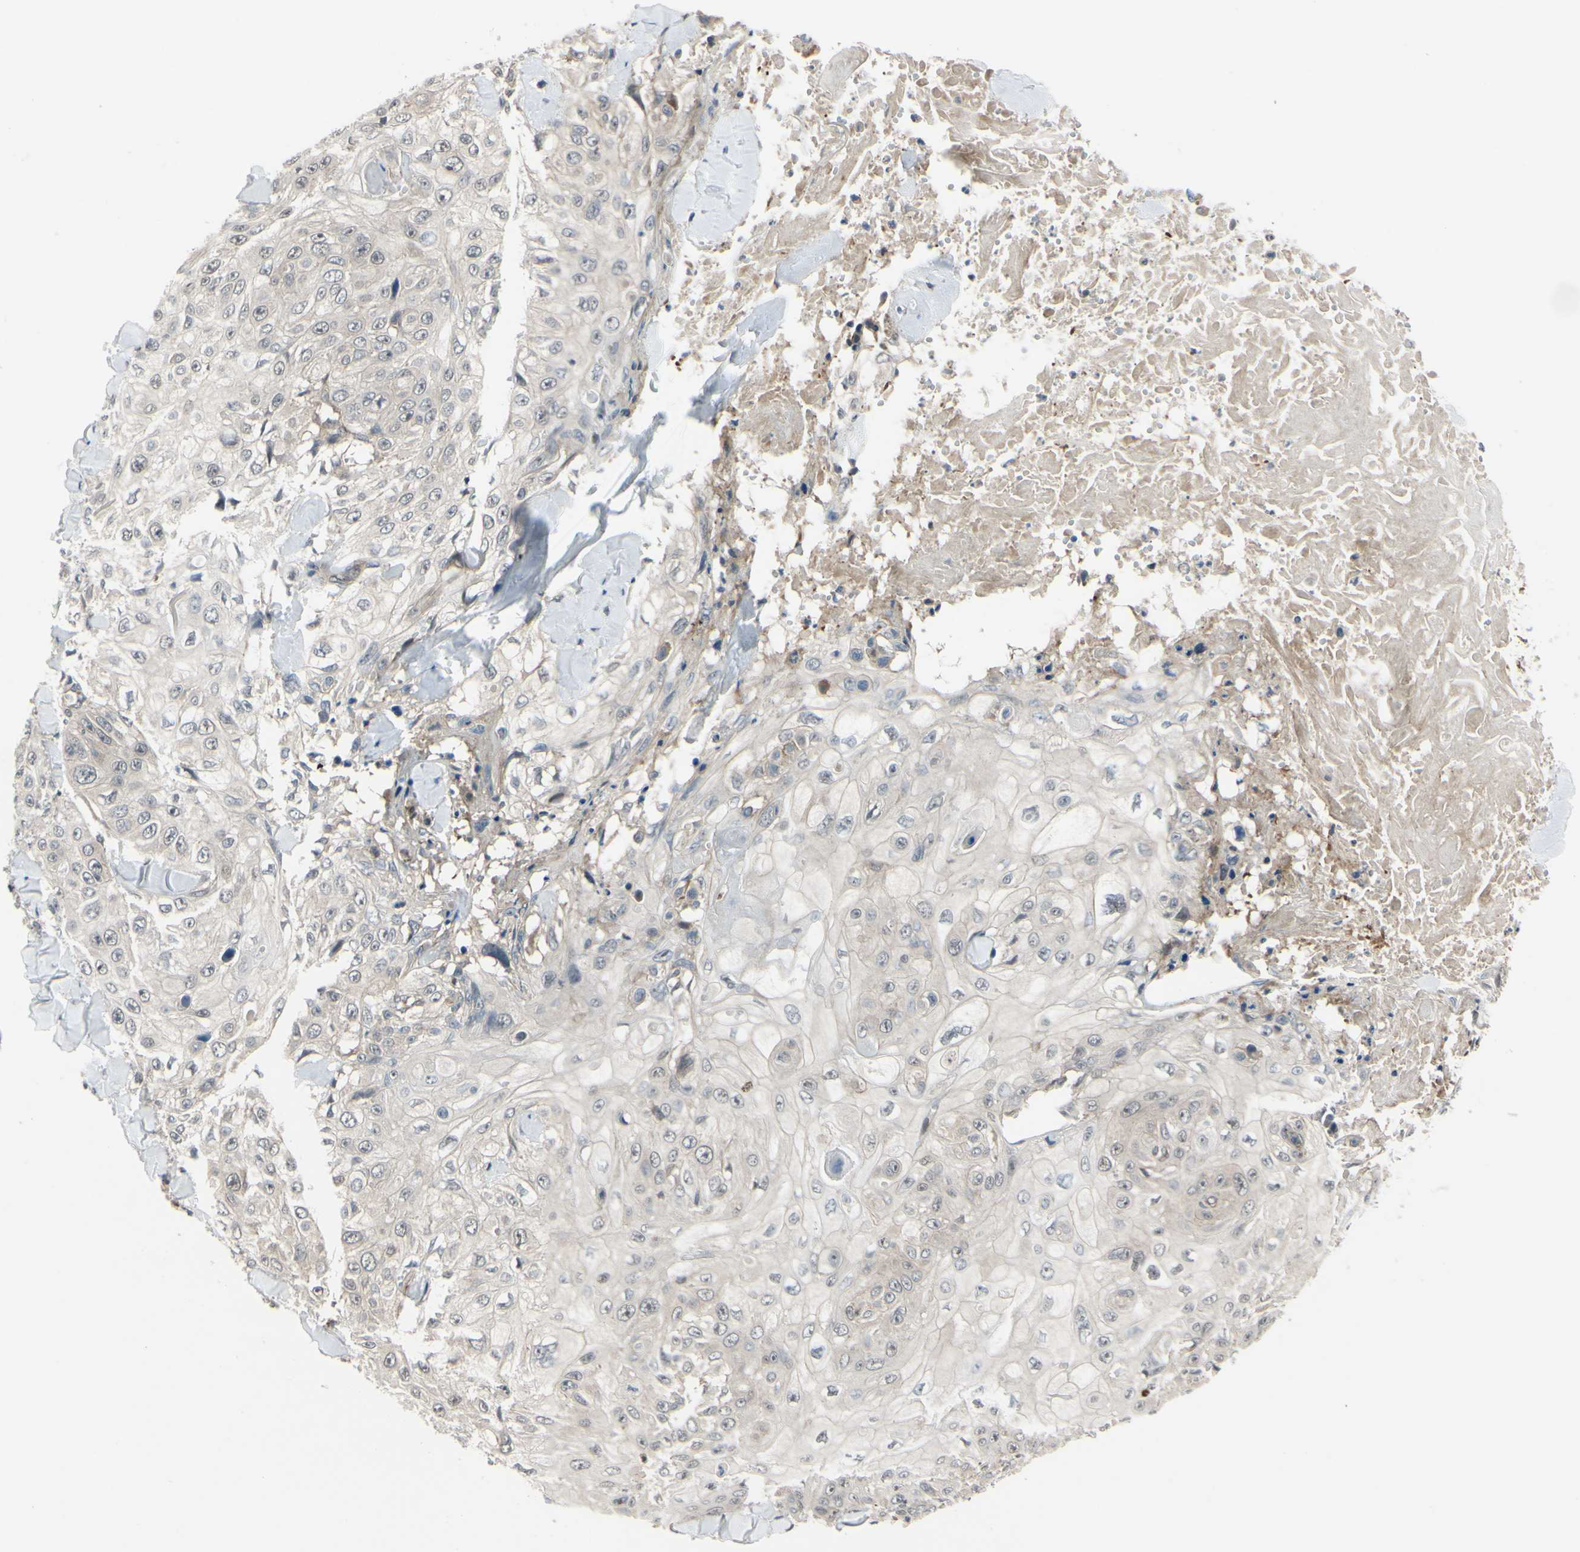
{"staining": {"intensity": "weak", "quantity": "<25%", "location": "cytoplasmic/membranous,nuclear"}, "tissue": "skin cancer", "cell_type": "Tumor cells", "image_type": "cancer", "snomed": [{"axis": "morphology", "description": "Squamous cell carcinoma, NOS"}, {"axis": "topography", "description": "Skin"}], "caption": "DAB (3,3'-diaminobenzidine) immunohistochemical staining of human skin cancer demonstrates no significant staining in tumor cells.", "gene": "COMMD9", "patient": {"sex": "male", "age": 86}}